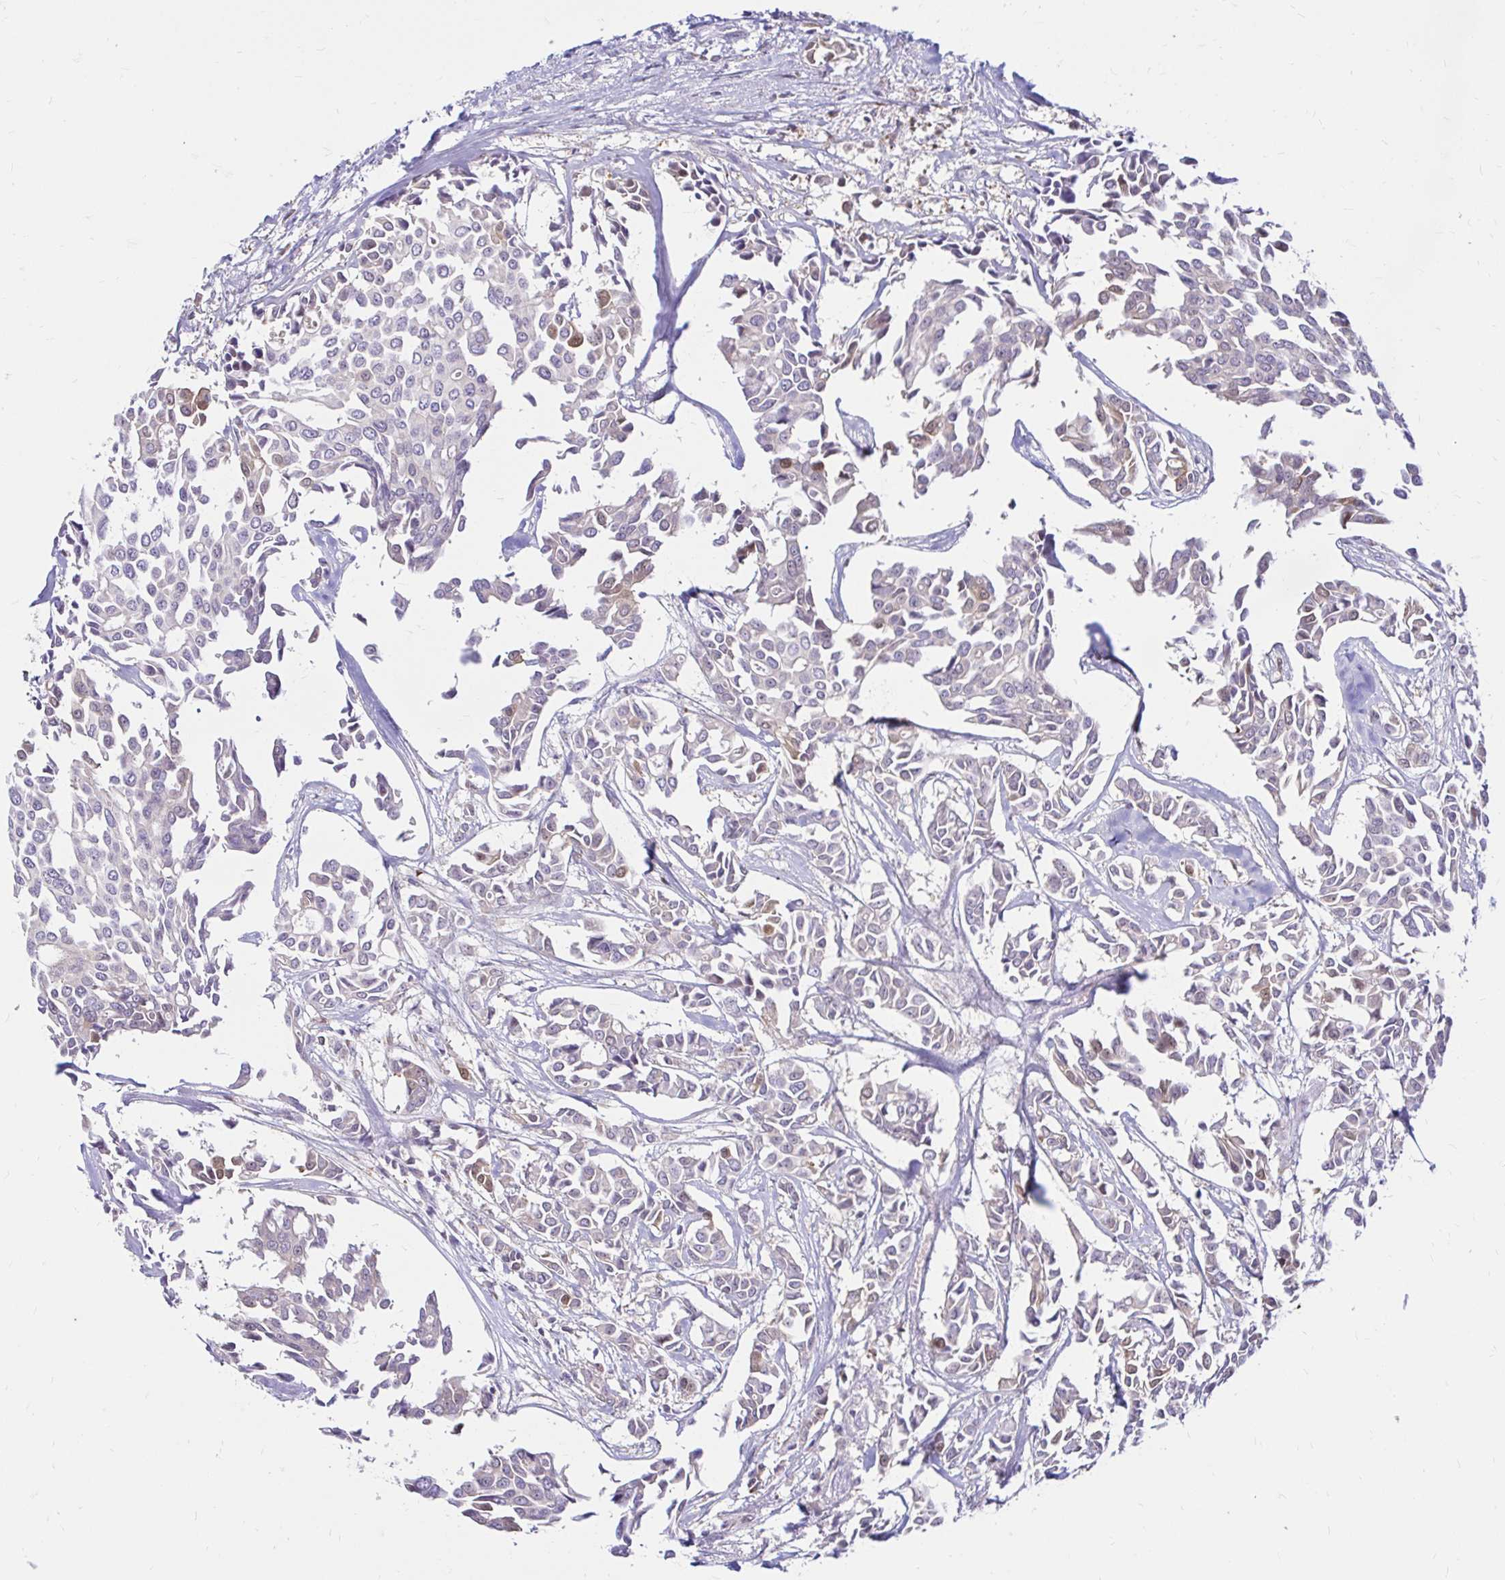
{"staining": {"intensity": "negative", "quantity": "none", "location": "none"}, "tissue": "breast cancer", "cell_type": "Tumor cells", "image_type": "cancer", "snomed": [{"axis": "morphology", "description": "Duct carcinoma"}, {"axis": "topography", "description": "Breast"}], "caption": "This image is of breast cancer stained with IHC to label a protein in brown with the nuclei are counter-stained blue. There is no expression in tumor cells.", "gene": "PYCARD", "patient": {"sex": "female", "age": 54}}